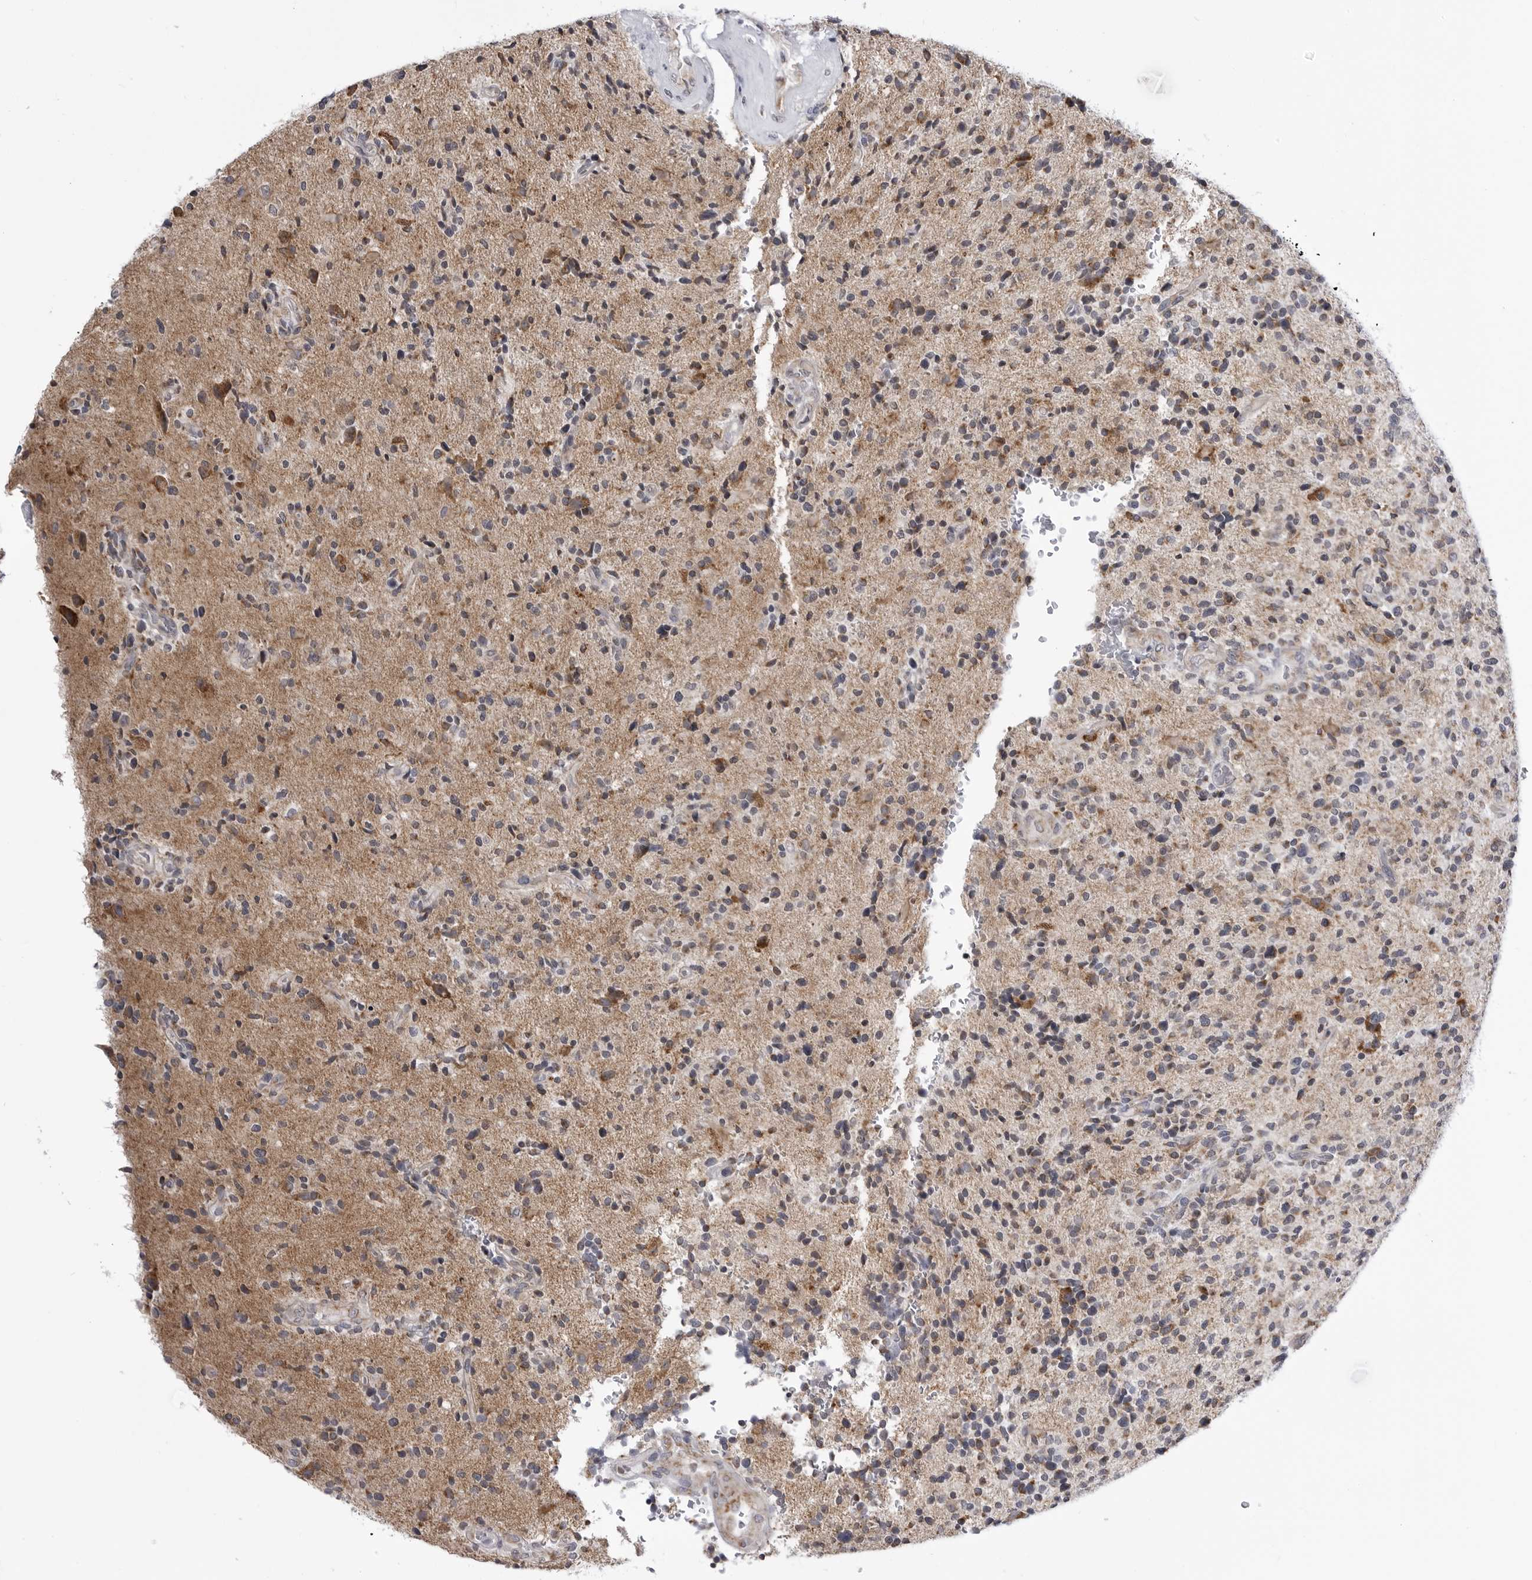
{"staining": {"intensity": "weak", "quantity": "<25%", "location": "cytoplasmic/membranous"}, "tissue": "glioma", "cell_type": "Tumor cells", "image_type": "cancer", "snomed": [{"axis": "morphology", "description": "Glioma, malignant, High grade"}, {"axis": "topography", "description": "Brain"}], "caption": "High power microscopy micrograph of an immunohistochemistry image of malignant glioma (high-grade), revealing no significant positivity in tumor cells.", "gene": "FH", "patient": {"sex": "male", "age": 72}}